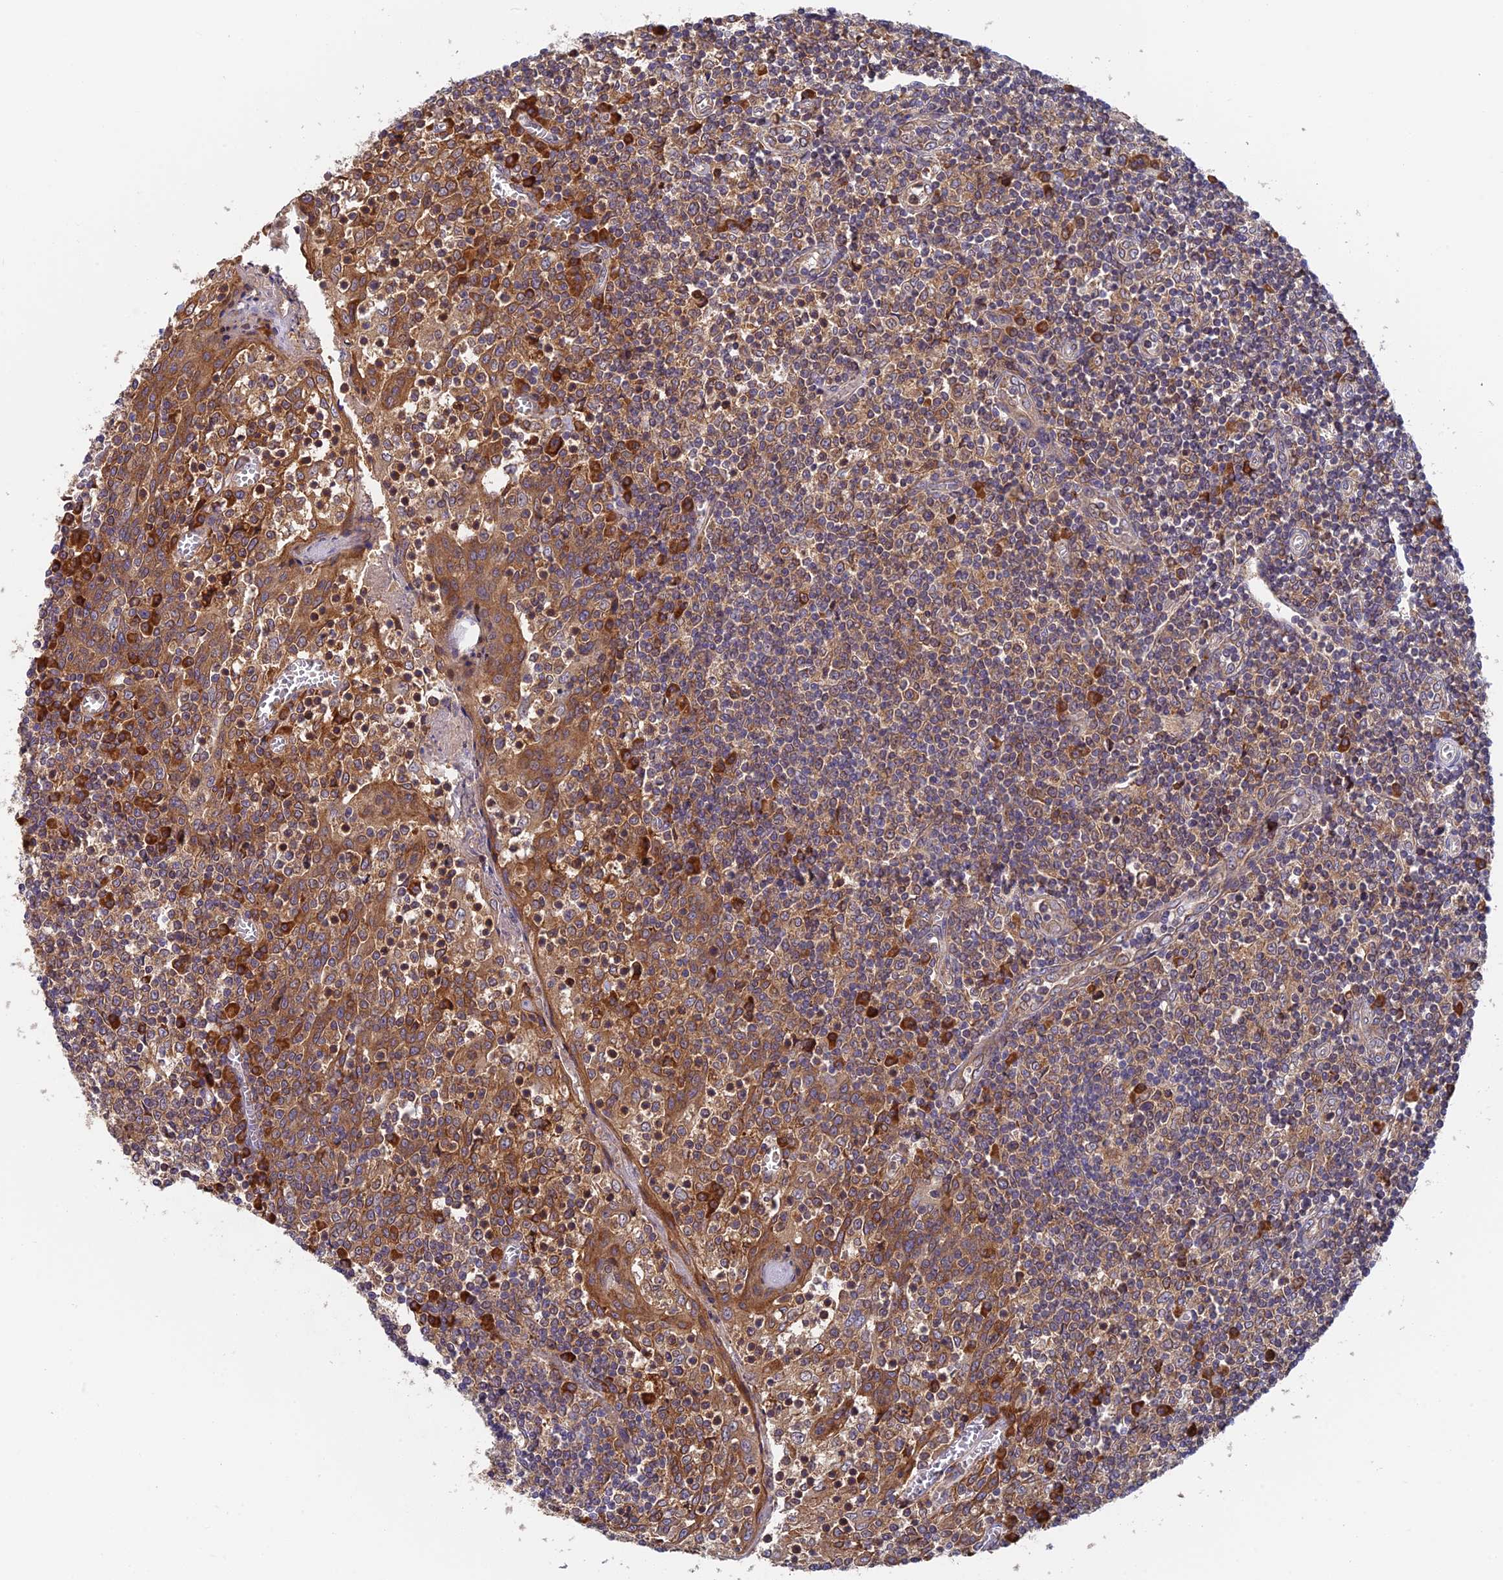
{"staining": {"intensity": "moderate", "quantity": ">75%", "location": "cytoplasmic/membranous"}, "tissue": "tonsil", "cell_type": "Germinal center cells", "image_type": "normal", "snomed": [{"axis": "morphology", "description": "Normal tissue, NOS"}, {"axis": "topography", "description": "Tonsil"}], "caption": "Protein expression analysis of unremarkable human tonsil reveals moderate cytoplasmic/membranous positivity in approximately >75% of germinal center cells. (DAB = brown stain, brightfield microscopy at high magnification).", "gene": "IPO5", "patient": {"sex": "female", "age": 19}}